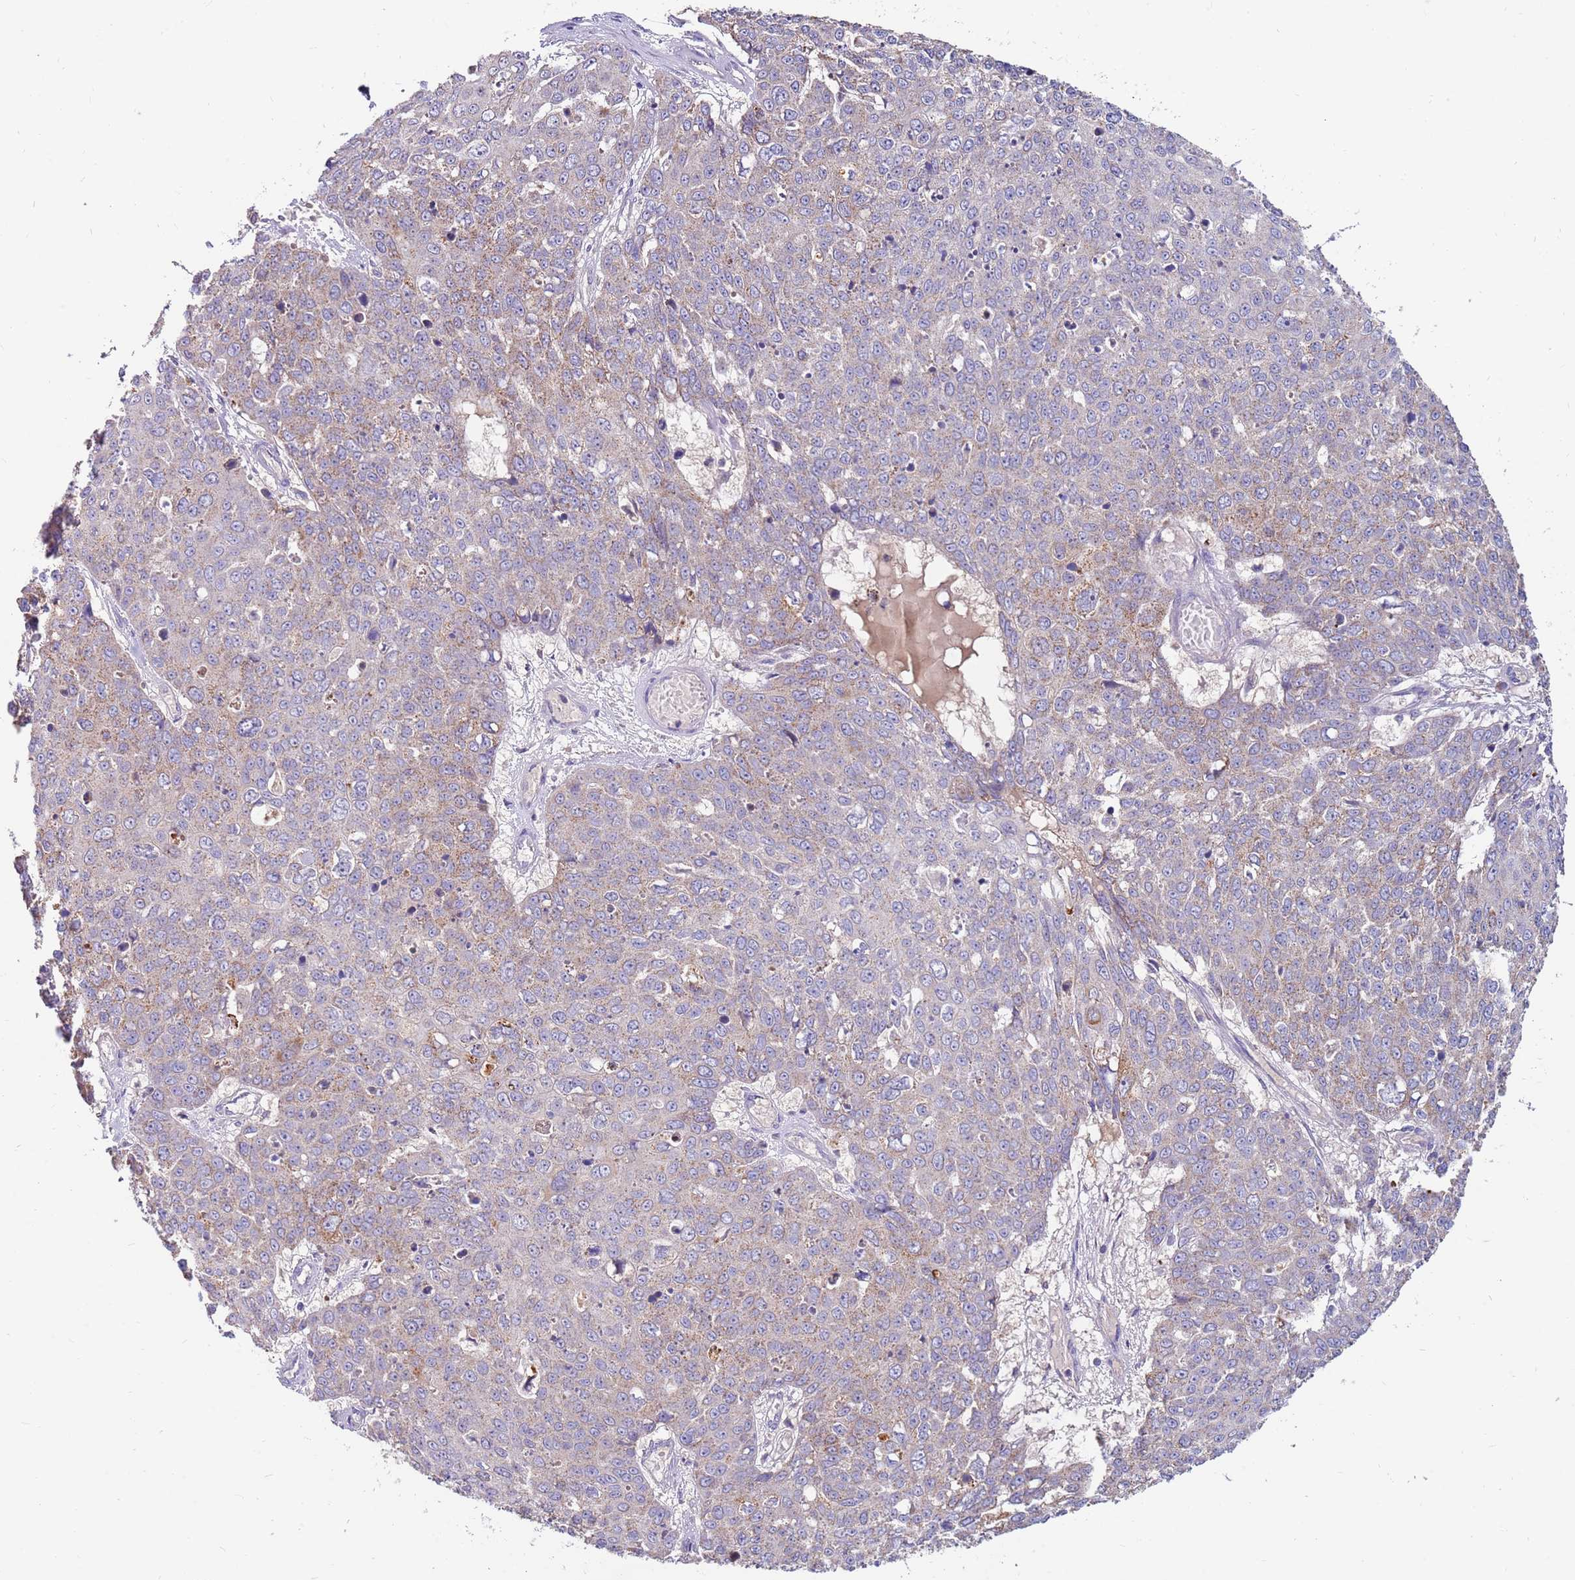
{"staining": {"intensity": "weak", "quantity": "<25%", "location": "cytoplasmic/membranous"}, "tissue": "skin cancer", "cell_type": "Tumor cells", "image_type": "cancer", "snomed": [{"axis": "morphology", "description": "Squamous cell carcinoma, NOS"}, {"axis": "topography", "description": "Skin"}], "caption": "Human skin cancer (squamous cell carcinoma) stained for a protein using immunohistochemistry reveals no expression in tumor cells.", "gene": "SLC44A4", "patient": {"sex": "male", "age": 71}}